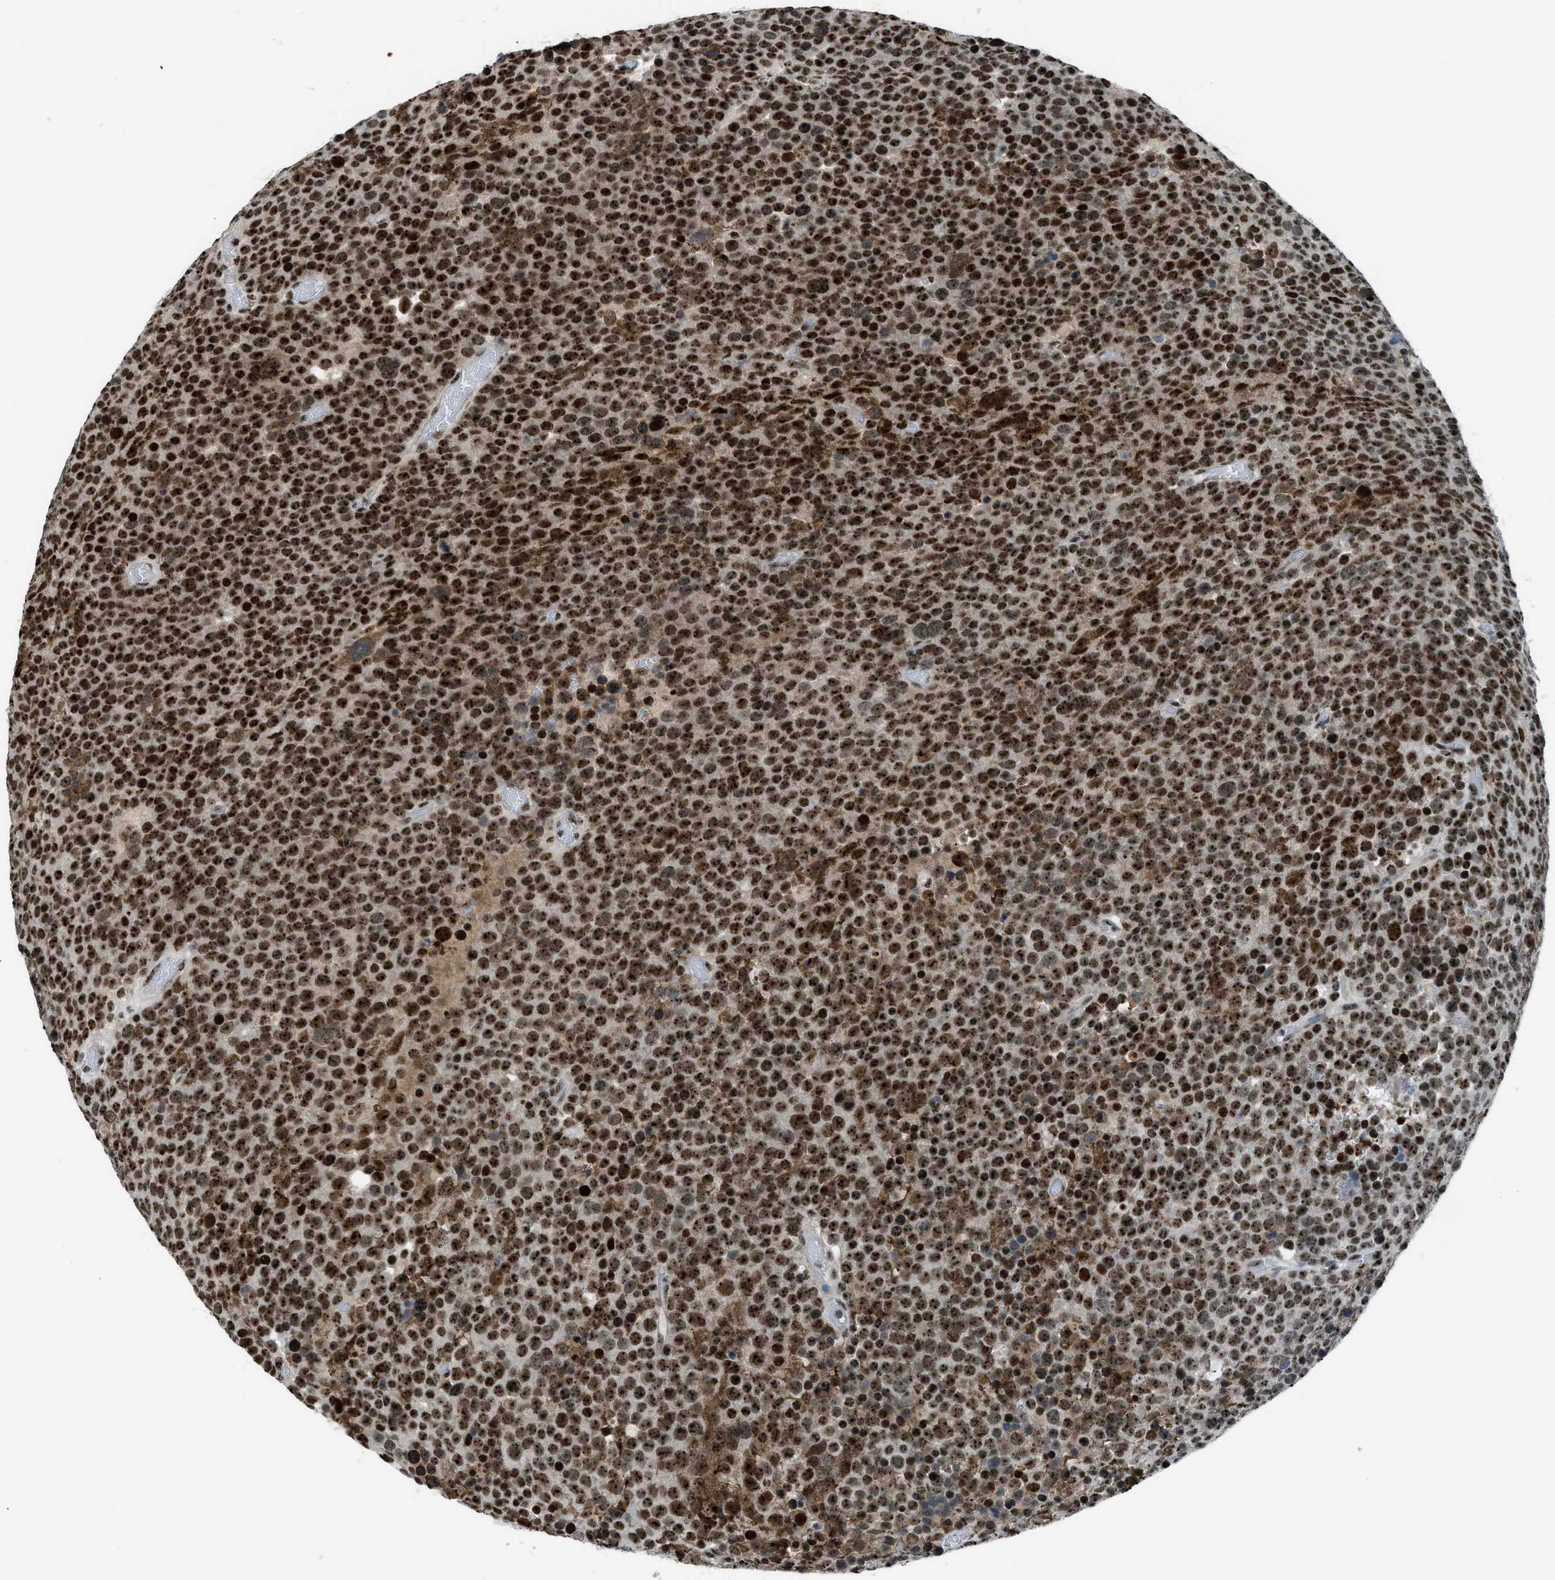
{"staining": {"intensity": "strong", "quantity": ">75%", "location": "nuclear"}, "tissue": "testis cancer", "cell_type": "Tumor cells", "image_type": "cancer", "snomed": [{"axis": "morphology", "description": "Seminoma, NOS"}, {"axis": "topography", "description": "Testis"}], "caption": "Testis cancer stained with a brown dye exhibits strong nuclear positive expression in about >75% of tumor cells.", "gene": "RAD51B", "patient": {"sex": "male", "age": 71}}